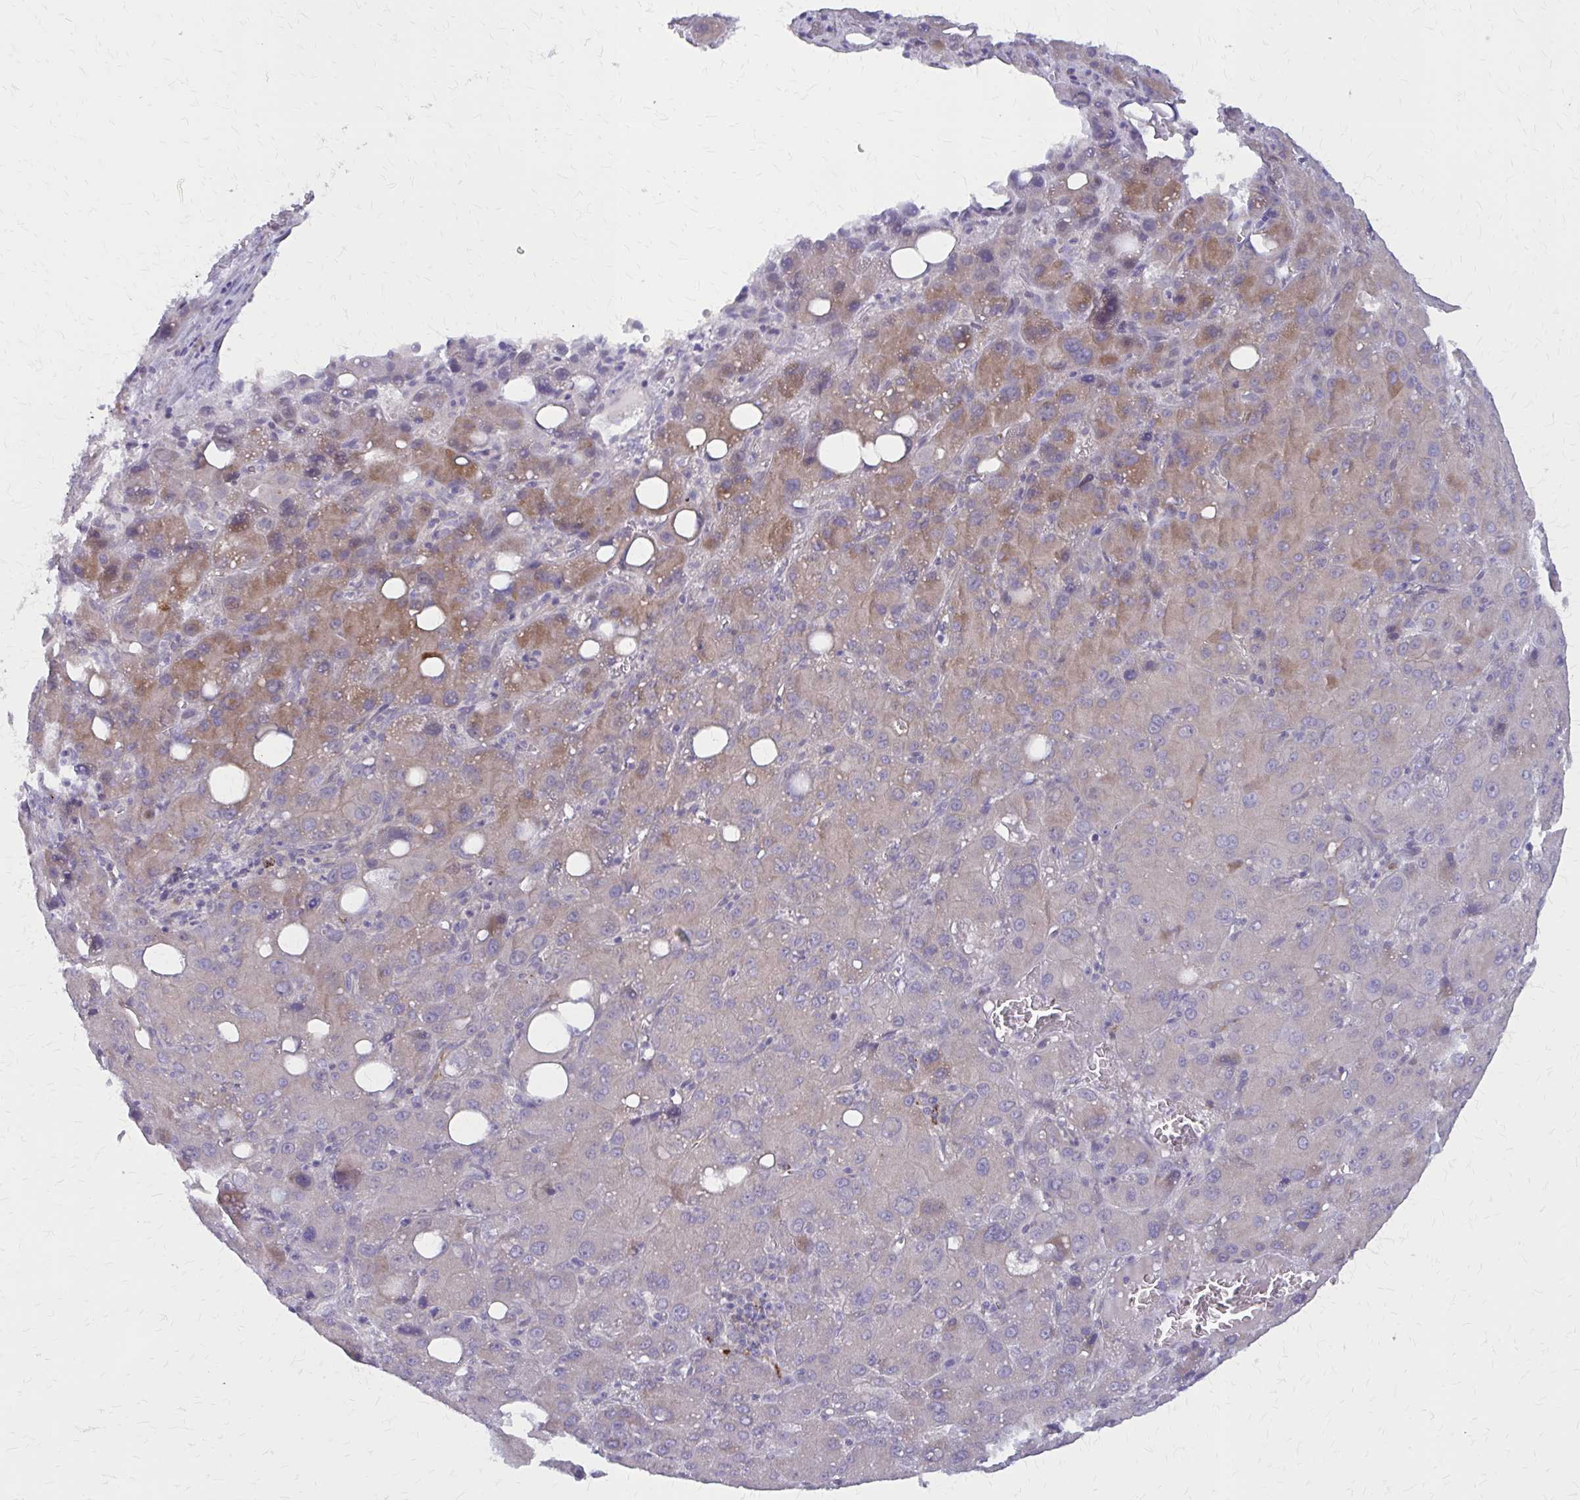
{"staining": {"intensity": "moderate", "quantity": "<25%", "location": "cytoplasmic/membranous"}, "tissue": "liver cancer", "cell_type": "Tumor cells", "image_type": "cancer", "snomed": [{"axis": "morphology", "description": "Carcinoma, Hepatocellular, NOS"}, {"axis": "topography", "description": "Liver"}], "caption": "DAB (3,3'-diaminobenzidine) immunohistochemical staining of human liver cancer (hepatocellular carcinoma) shows moderate cytoplasmic/membranous protein staining in approximately <25% of tumor cells.", "gene": "GLYATL2", "patient": {"sex": "male", "age": 55}}